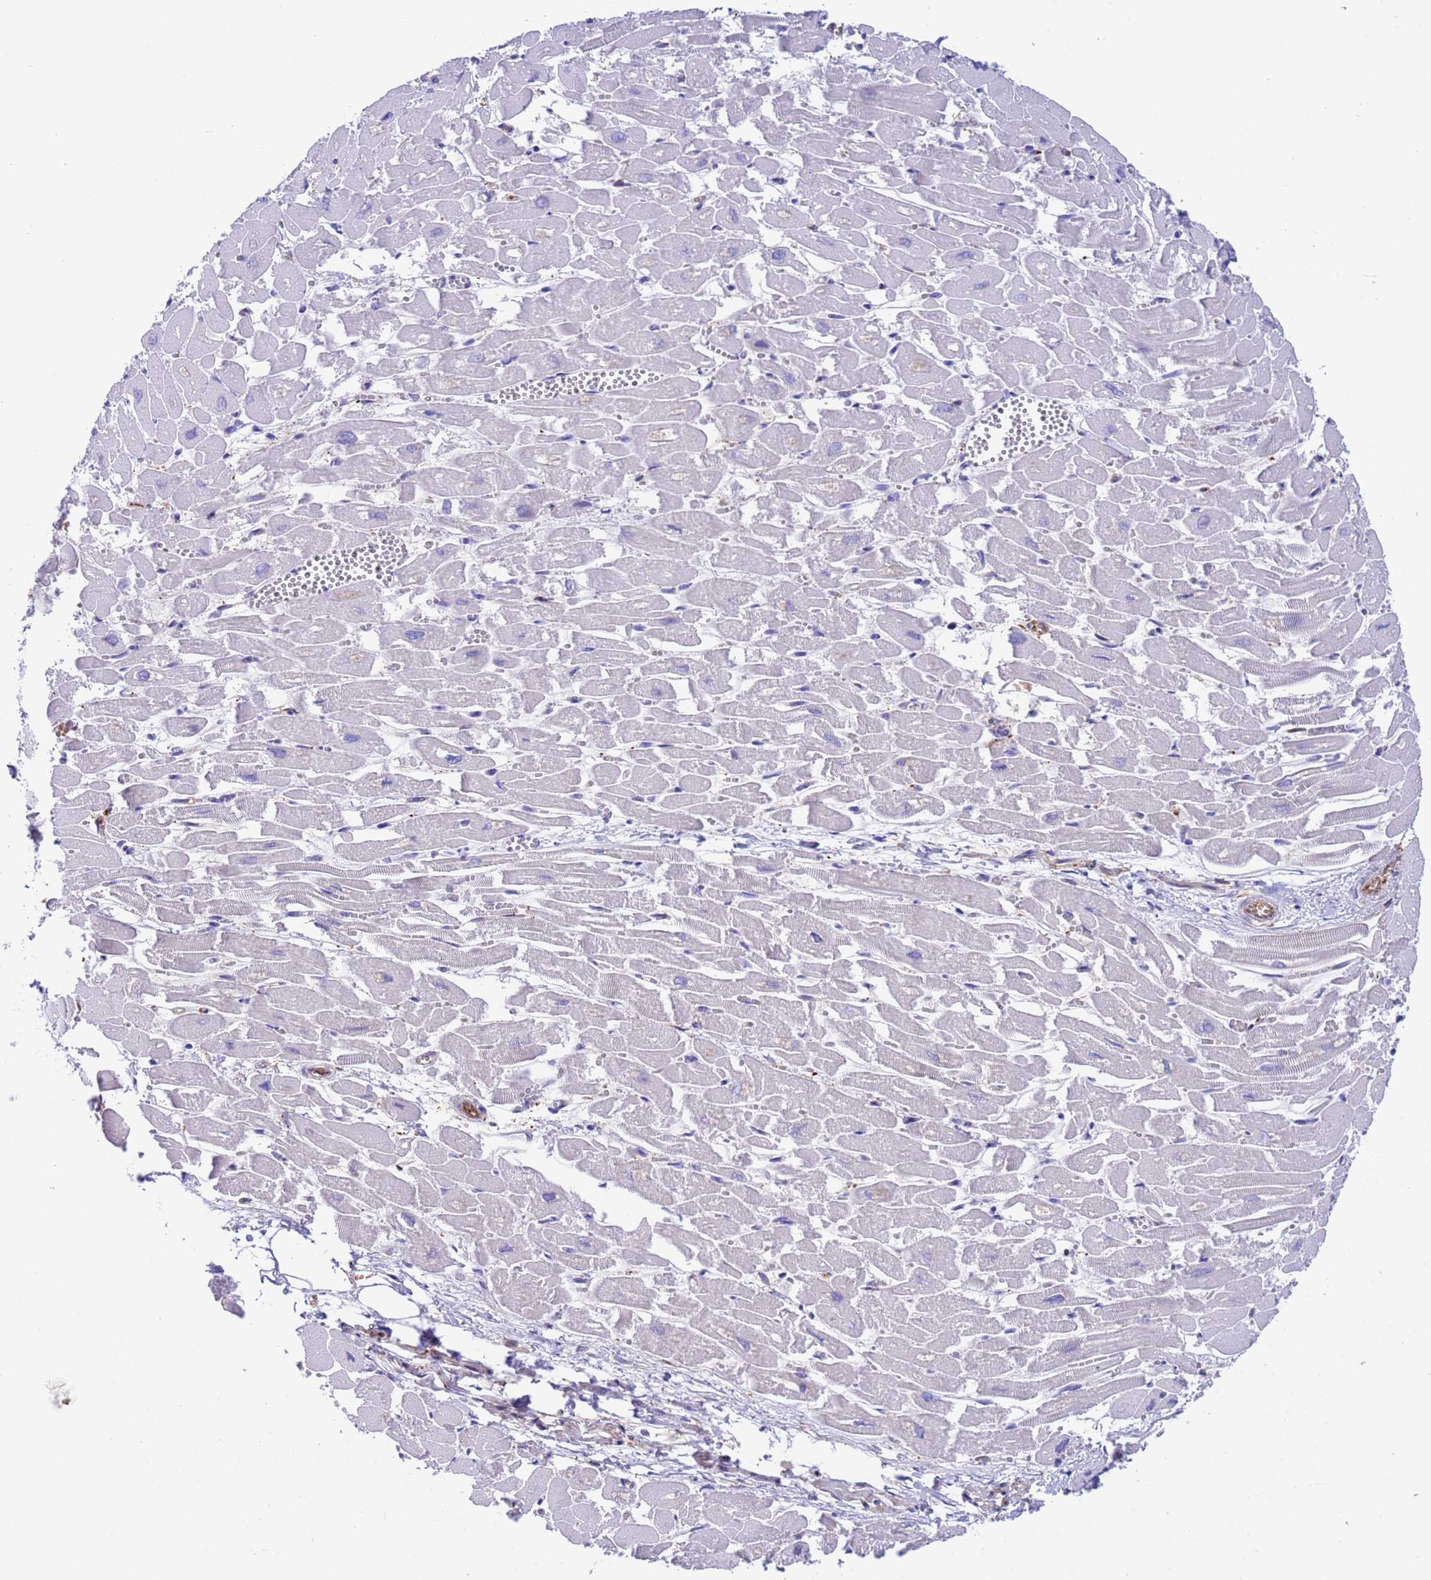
{"staining": {"intensity": "negative", "quantity": "none", "location": "none"}, "tissue": "heart muscle", "cell_type": "Cardiomyocytes", "image_type": "normal", "snomed": [{"axis": "morphology", "description": "Normal tissue, NOS"}, {"axis": "topography", "description": "Heart"}], "caption": "A high-resolution image shows IHC staining of unremarkable heart muscle, which exhibits no significant staining in cardiomyocytes. Brightfield microscopy of immunohistochemistry stained with DAB (brown) and hematoxylin (blue), captured at high magnification.", "gene": "C6orf47", "patient": {"sex": "male", "age": 54}}